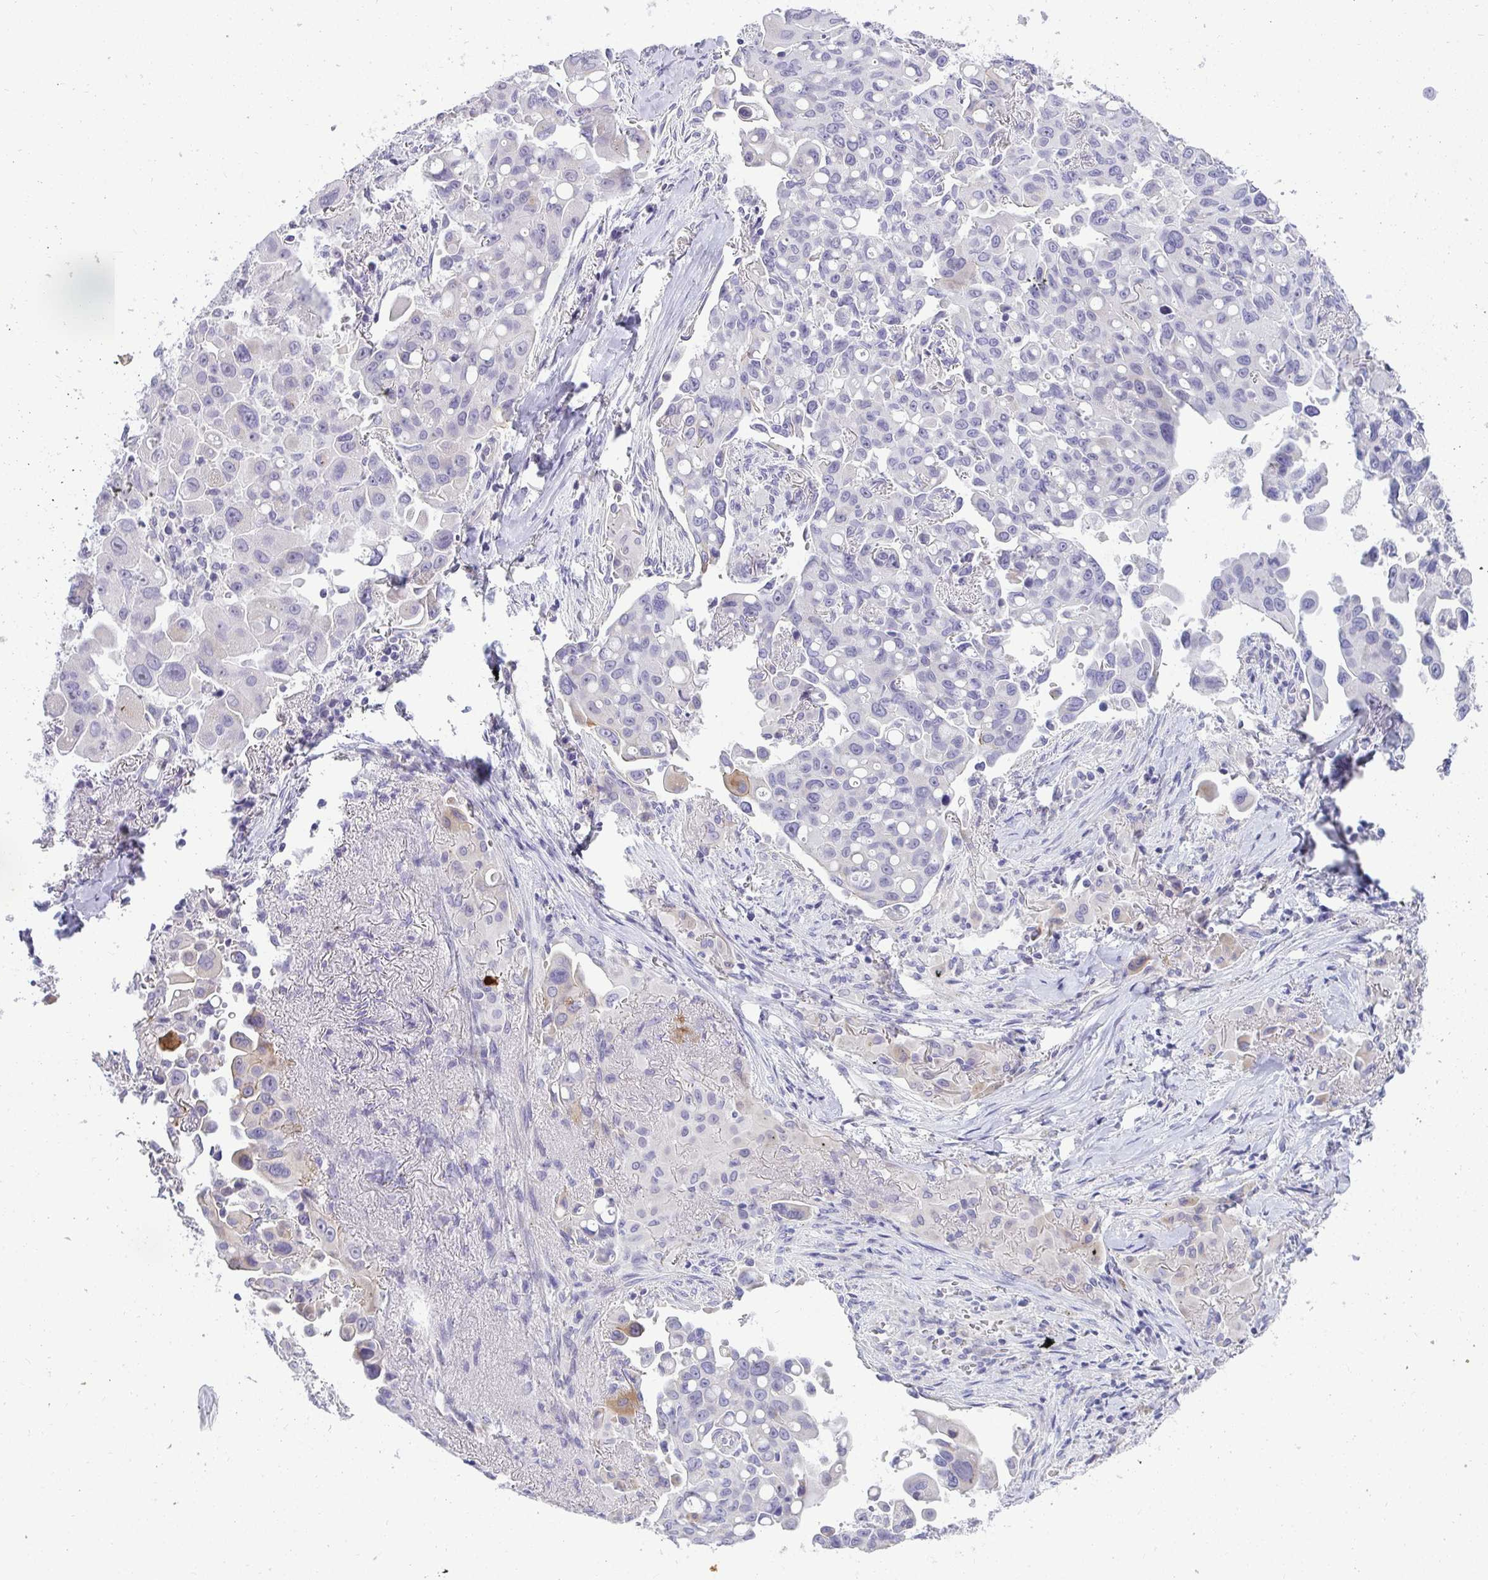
{"staining": {"intensity": "negative", "quantity": "none", "location": "none"}, "tissue": "lung cancer", "cell_type": "Tumor cells", "image_type": "cancer", "snomed": [{"axis": "morphology", "description": "Adenocarcinoma, NOS"}, {"axis": "topography", "description": "Lung"}], "caption": "Immunohistochemistry of adenocarcinoma (lung) demonstrates no positivity in tumor cells.", "gene": "AK5", "patient": {"sex": "male", "age": 68}}